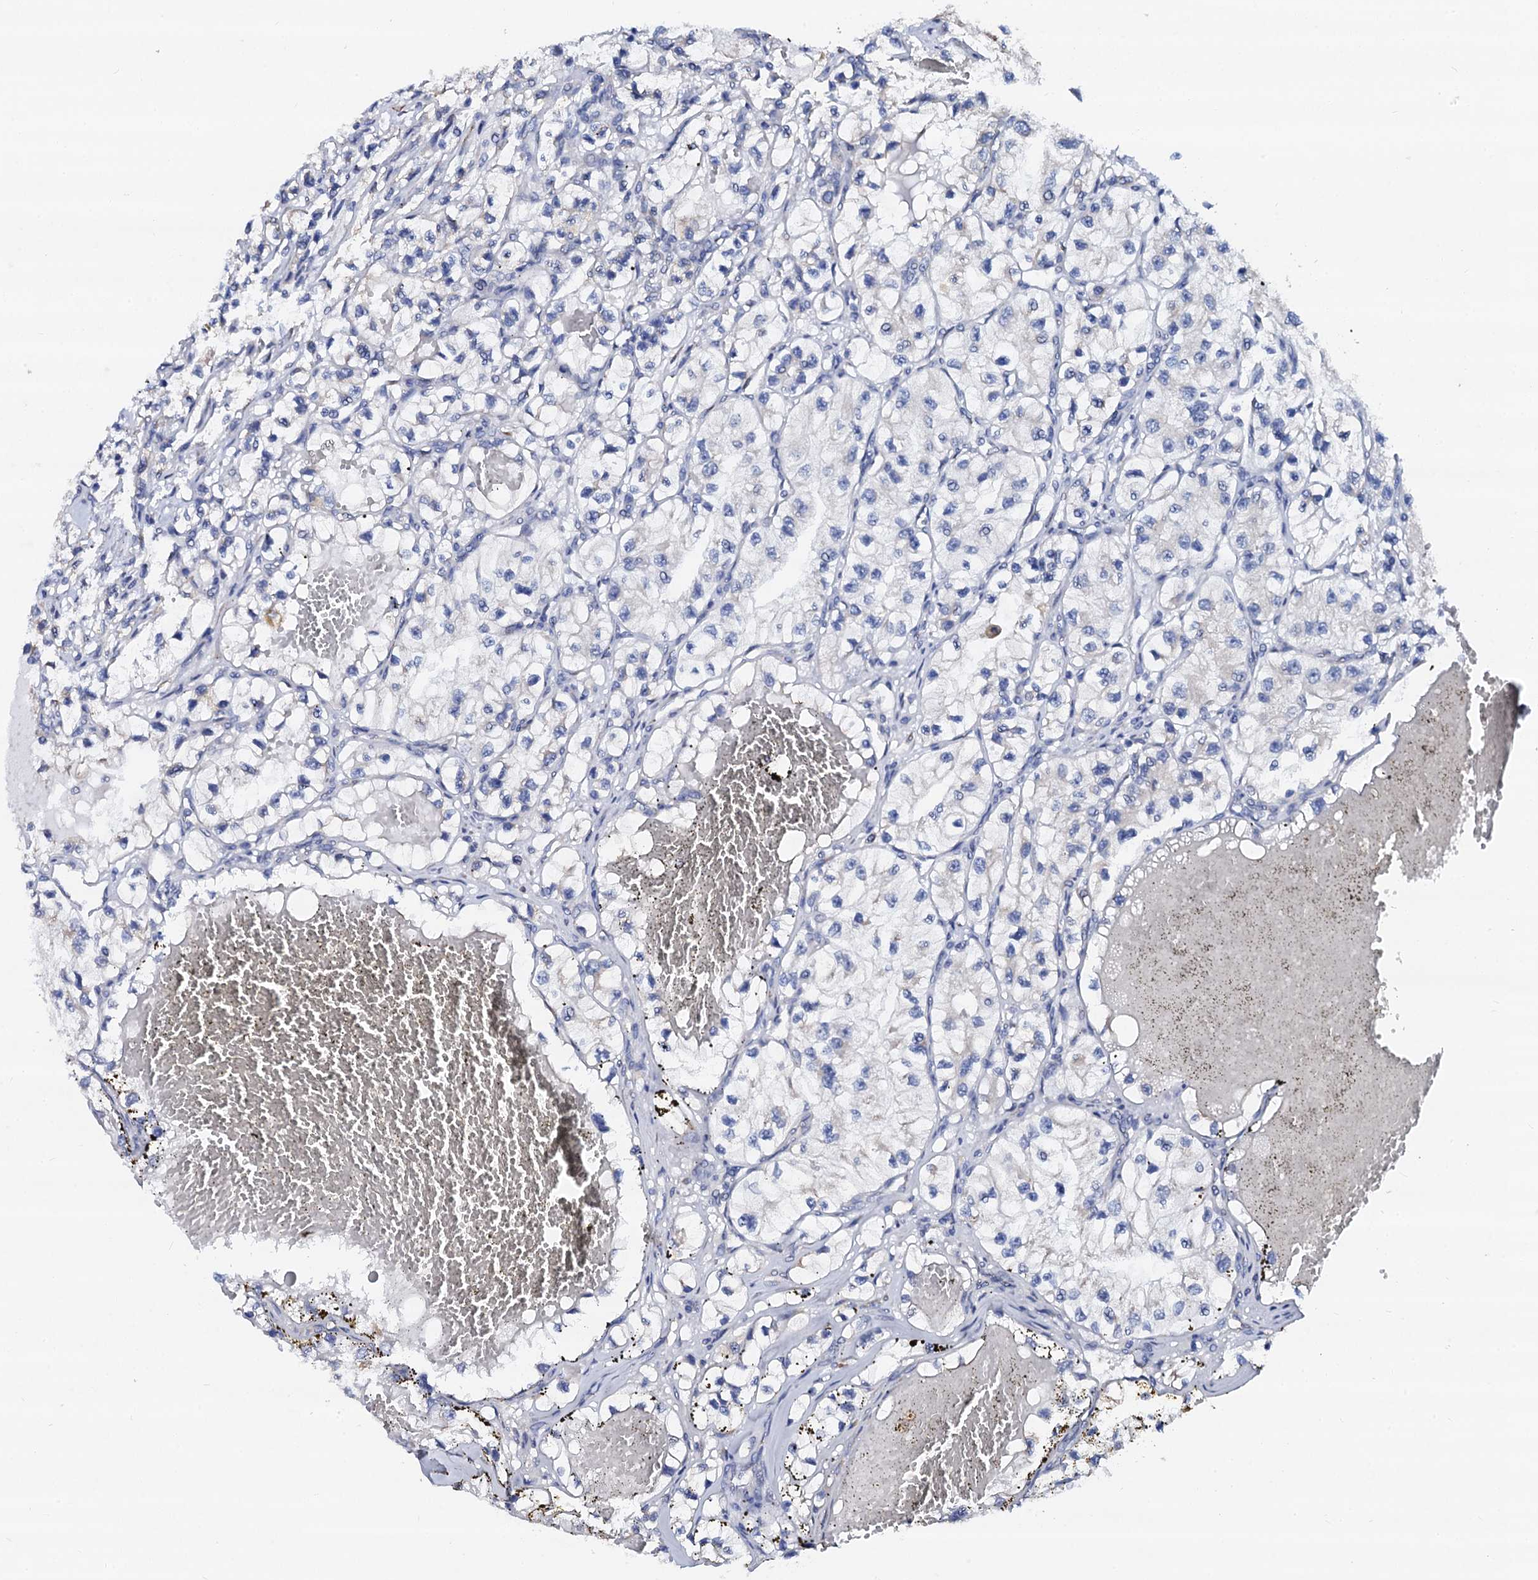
{"staining": {"intensity": "negative", "quantity": "none", "location": "none"}, "tissue": "renal cancer", "cell_type": "Tumor cells", "image_type": "cancer", "snomed": [{"axis": "morphology", "description": "Adenocarcinoma, NOS"}, {"axis": "topography", "description": "Kidney"}], "caption": "Protein analysis of renal adenocarcinoma displays no significant expression in tumor cells.", "gene": "AKAP3", "patient": {"sex": "female", "age": 57}}